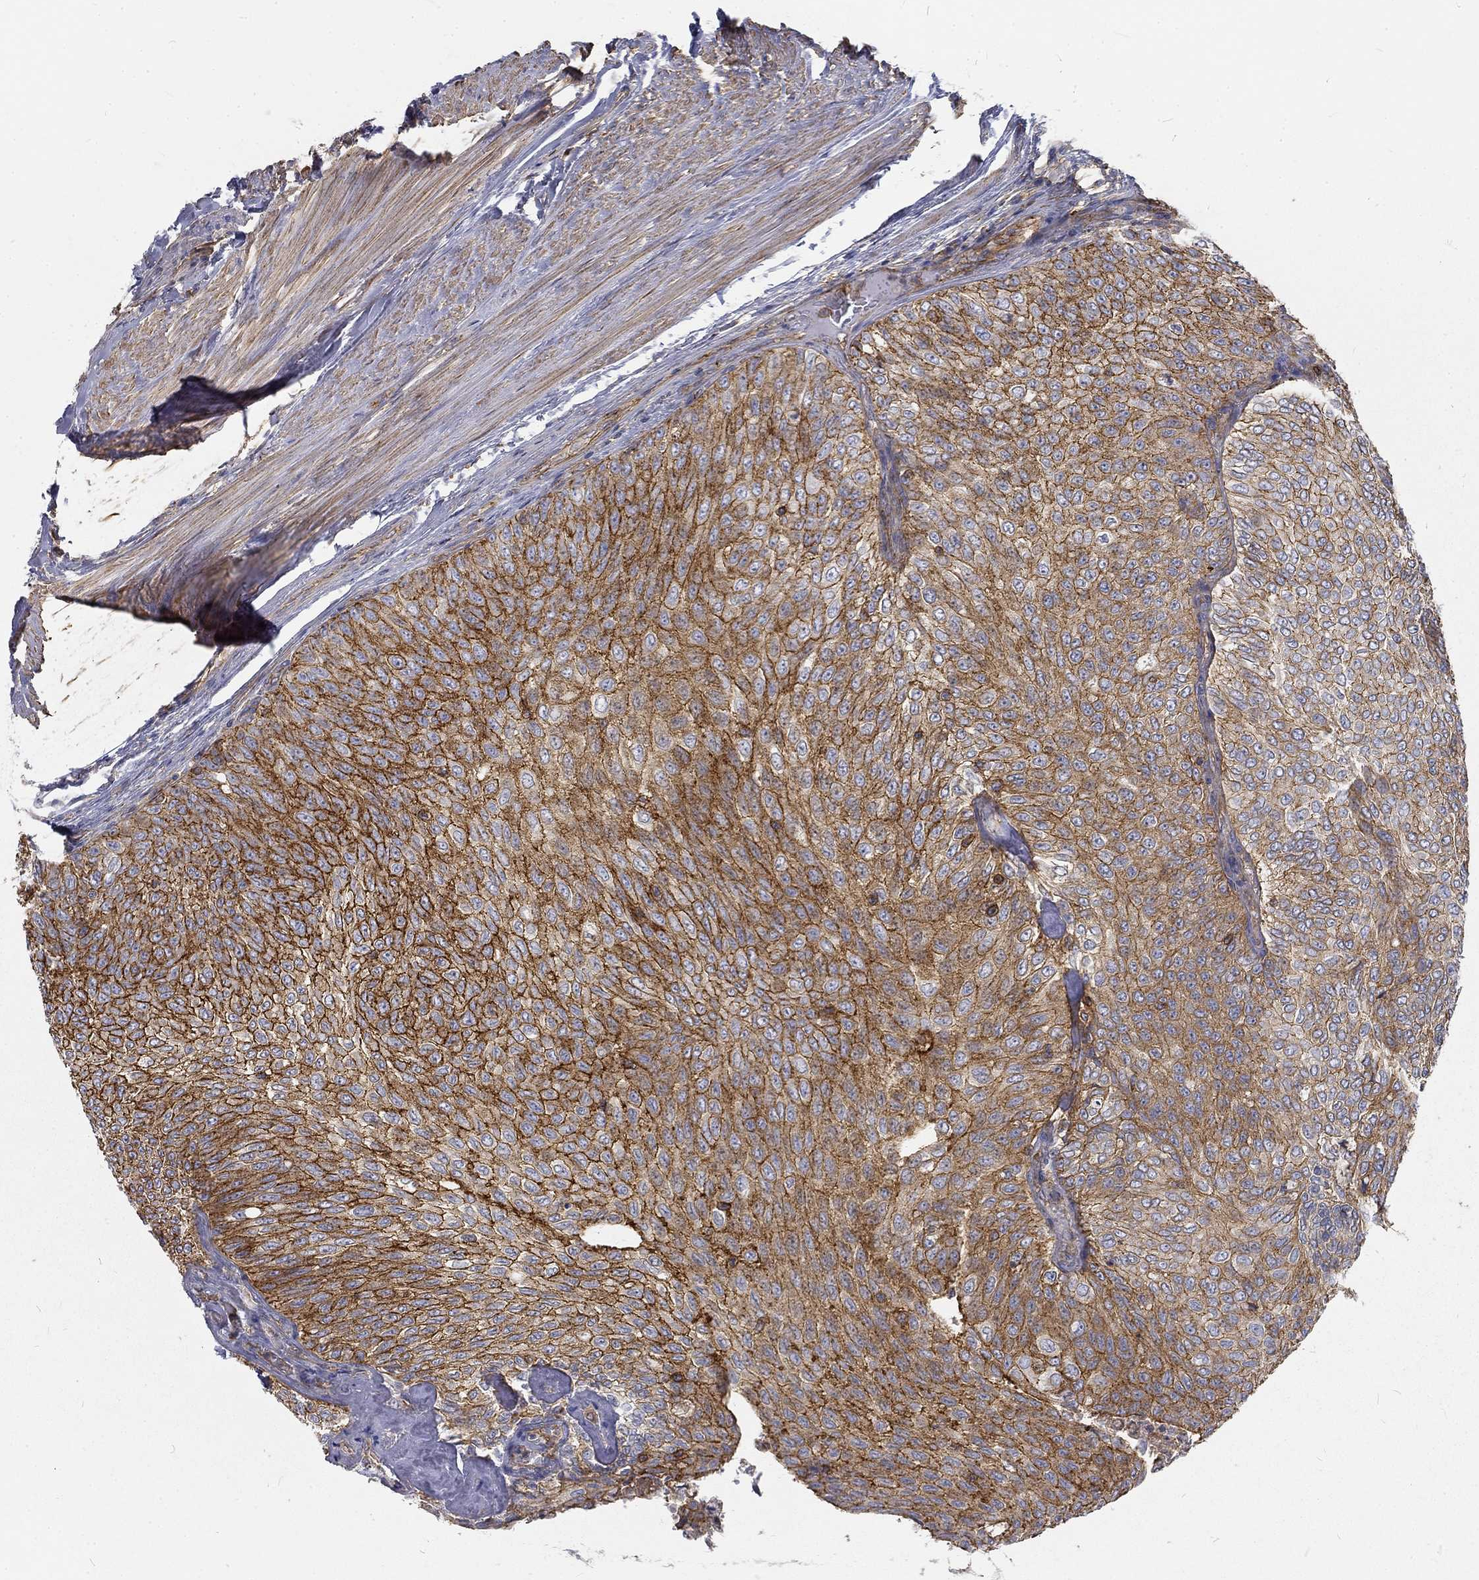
{"staining": {"intensity": "strong", "quantity": "25%-75%", "location": "cytoplasmic/membranous"}, "tissue": "urothelial cancer", "cell_type": "Tumor cells", "image_type": "cancer", "snomed": [{"axis": "morphology", "description": "Urothelial carcinoma, Low grade"}, {"axis": "topography", "description": "Ureter, NOS"}, {"axis": "topography", "description": "Urinary bladder"}], "caption": "A photomicrograph showing strong cytoplasmic/membranous expression in approximately 25%-75% of tumor cells in urothelial cancer, as visualized by brown immunohistochemical staining.", "gene": "MTMR11", "patient": {"sex": "male", "age": 78}}